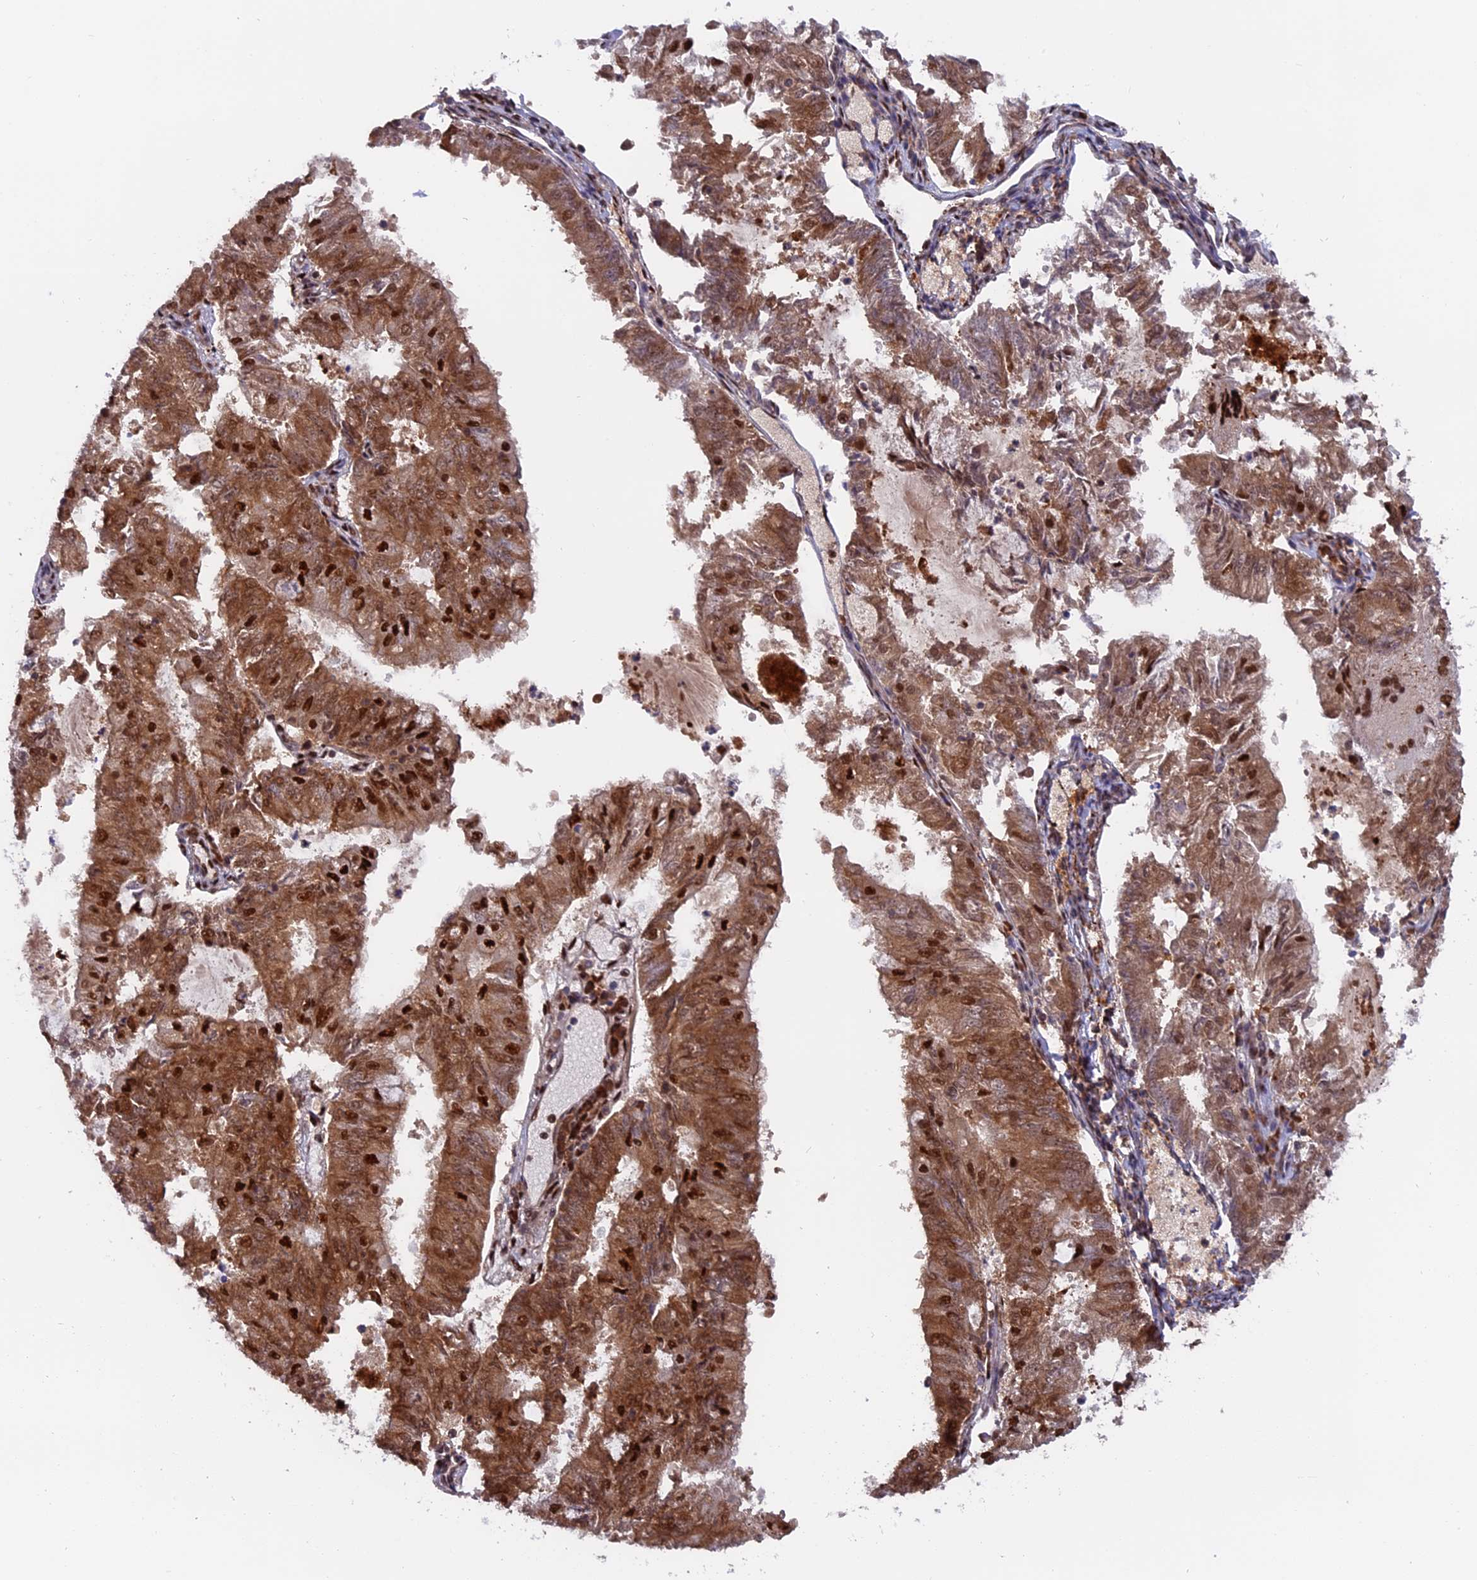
{"staining": {"intensity": "strong", "quantity": ">75%", "location": "cytoplasmic/membranous,nuclear"}, "tissue": "endometrial cancer", "cell_type": "Tumor cells", "image_type": "cancer", "snomed": [{"axis": "morphology", "description": "Adenocarcinoma, NOS"}, {"axis": "topography", "description": "Endometrium"}], "caption": "This photomicrograph exhibits immunohistochemistry (IHC) staining of endometrial cancer (adenocarcinoma), with high strong cytoplasmic/membranous and nuclear staining in about >75% of tumor cells.", "gene": "RAMAC", "patient": {"sex": "female", "age": 57}}